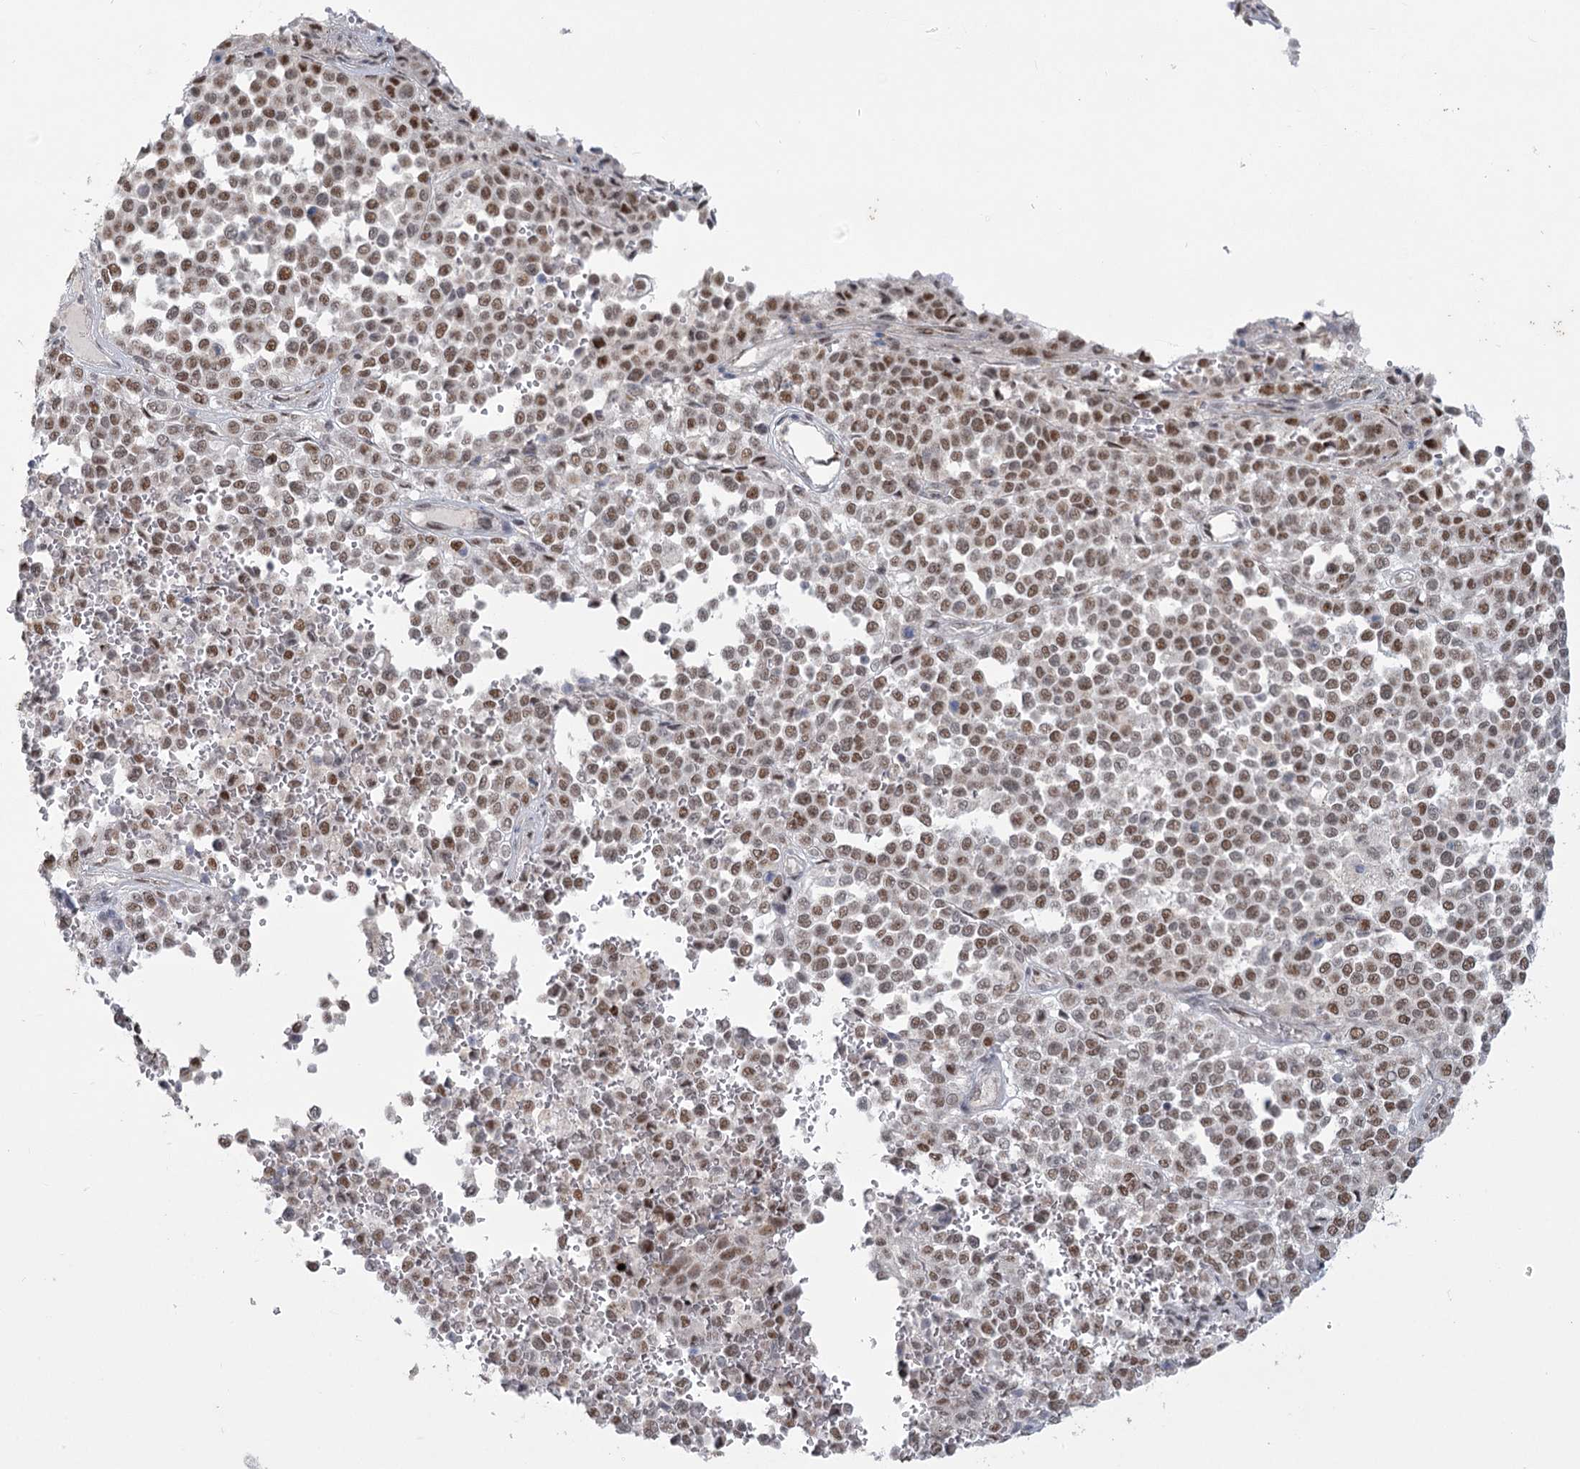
{"staining": {"intensity": "moderate", "quantity": ">75%", "location": "nuclear"}, "tissue": "melanoma", "cell_type": "Tumor cells", "image_type": "cancer", "snomed": [{"axis": "morphology", "description": "Malignant melanoma, Metastatic site"}, {"axis": "topography", "description": "Pancreas"}], "caption": "Immunohistochemistry (DAB) staining of malignant melanoma (metastatic site) reveals moderate nuclear protein staining in about >75% of tumor cells.", "gene": "MTG1", "patient": {"sex": "female", "age": 30}}